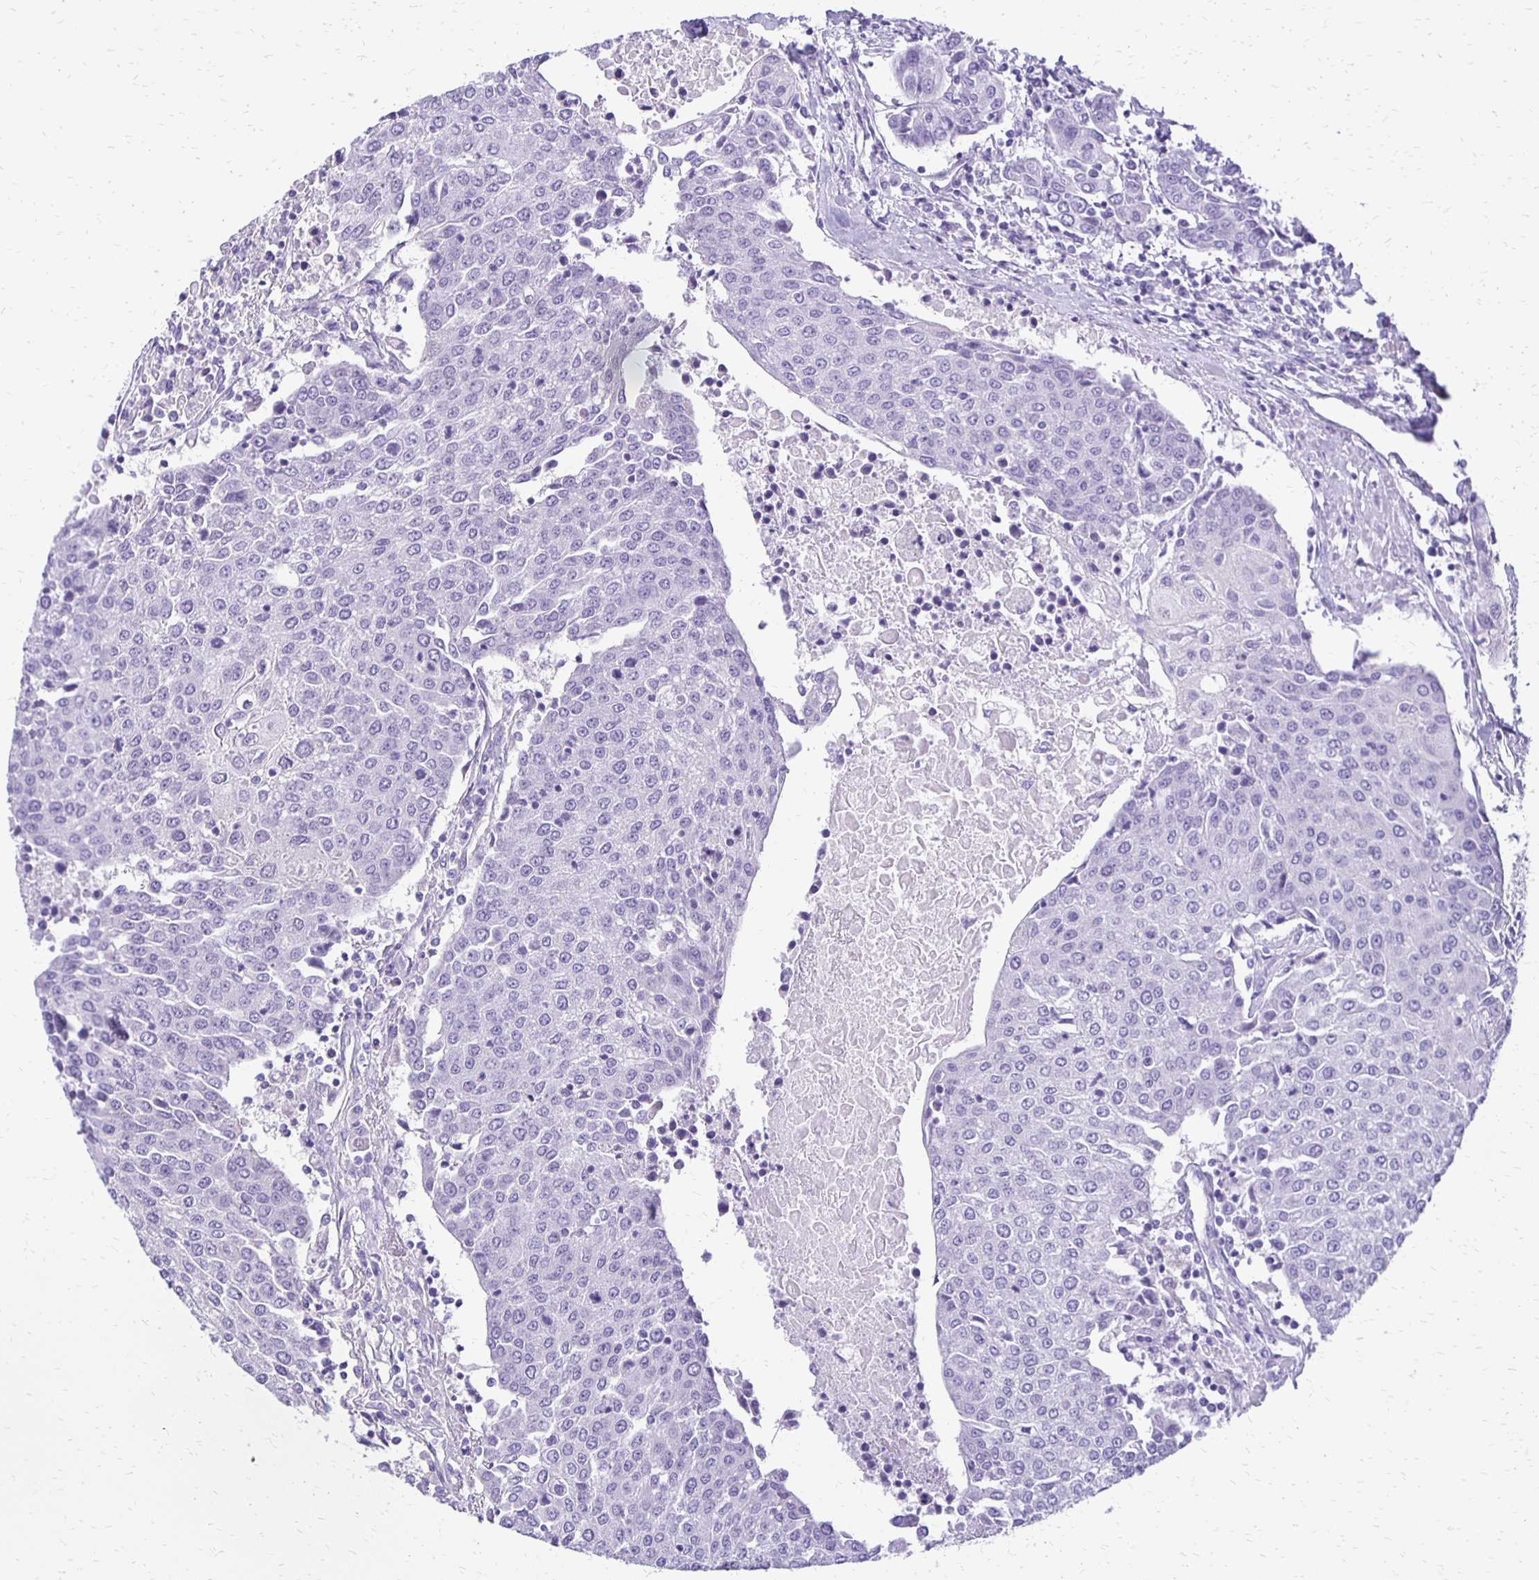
{"staining": {"intensity": "negative", "quantity": "none", "location": "none"}, "tissue": "urothelial cancer", "cell_type": "Tumor cells", "image_type": "cancer", "snomed": [{"axis": "morphology", "description": "Urothelial carcinoma, High grade"}, {"axis": "topography", "description": "Urinary bladder"}], "caption": "Protein analysis of urothelial carcinoma (high-grade) demonstrates no significant positivity in tumor cells.", "gene": "ANKRD45", "patient": {"sex": "female", "age": 85}}